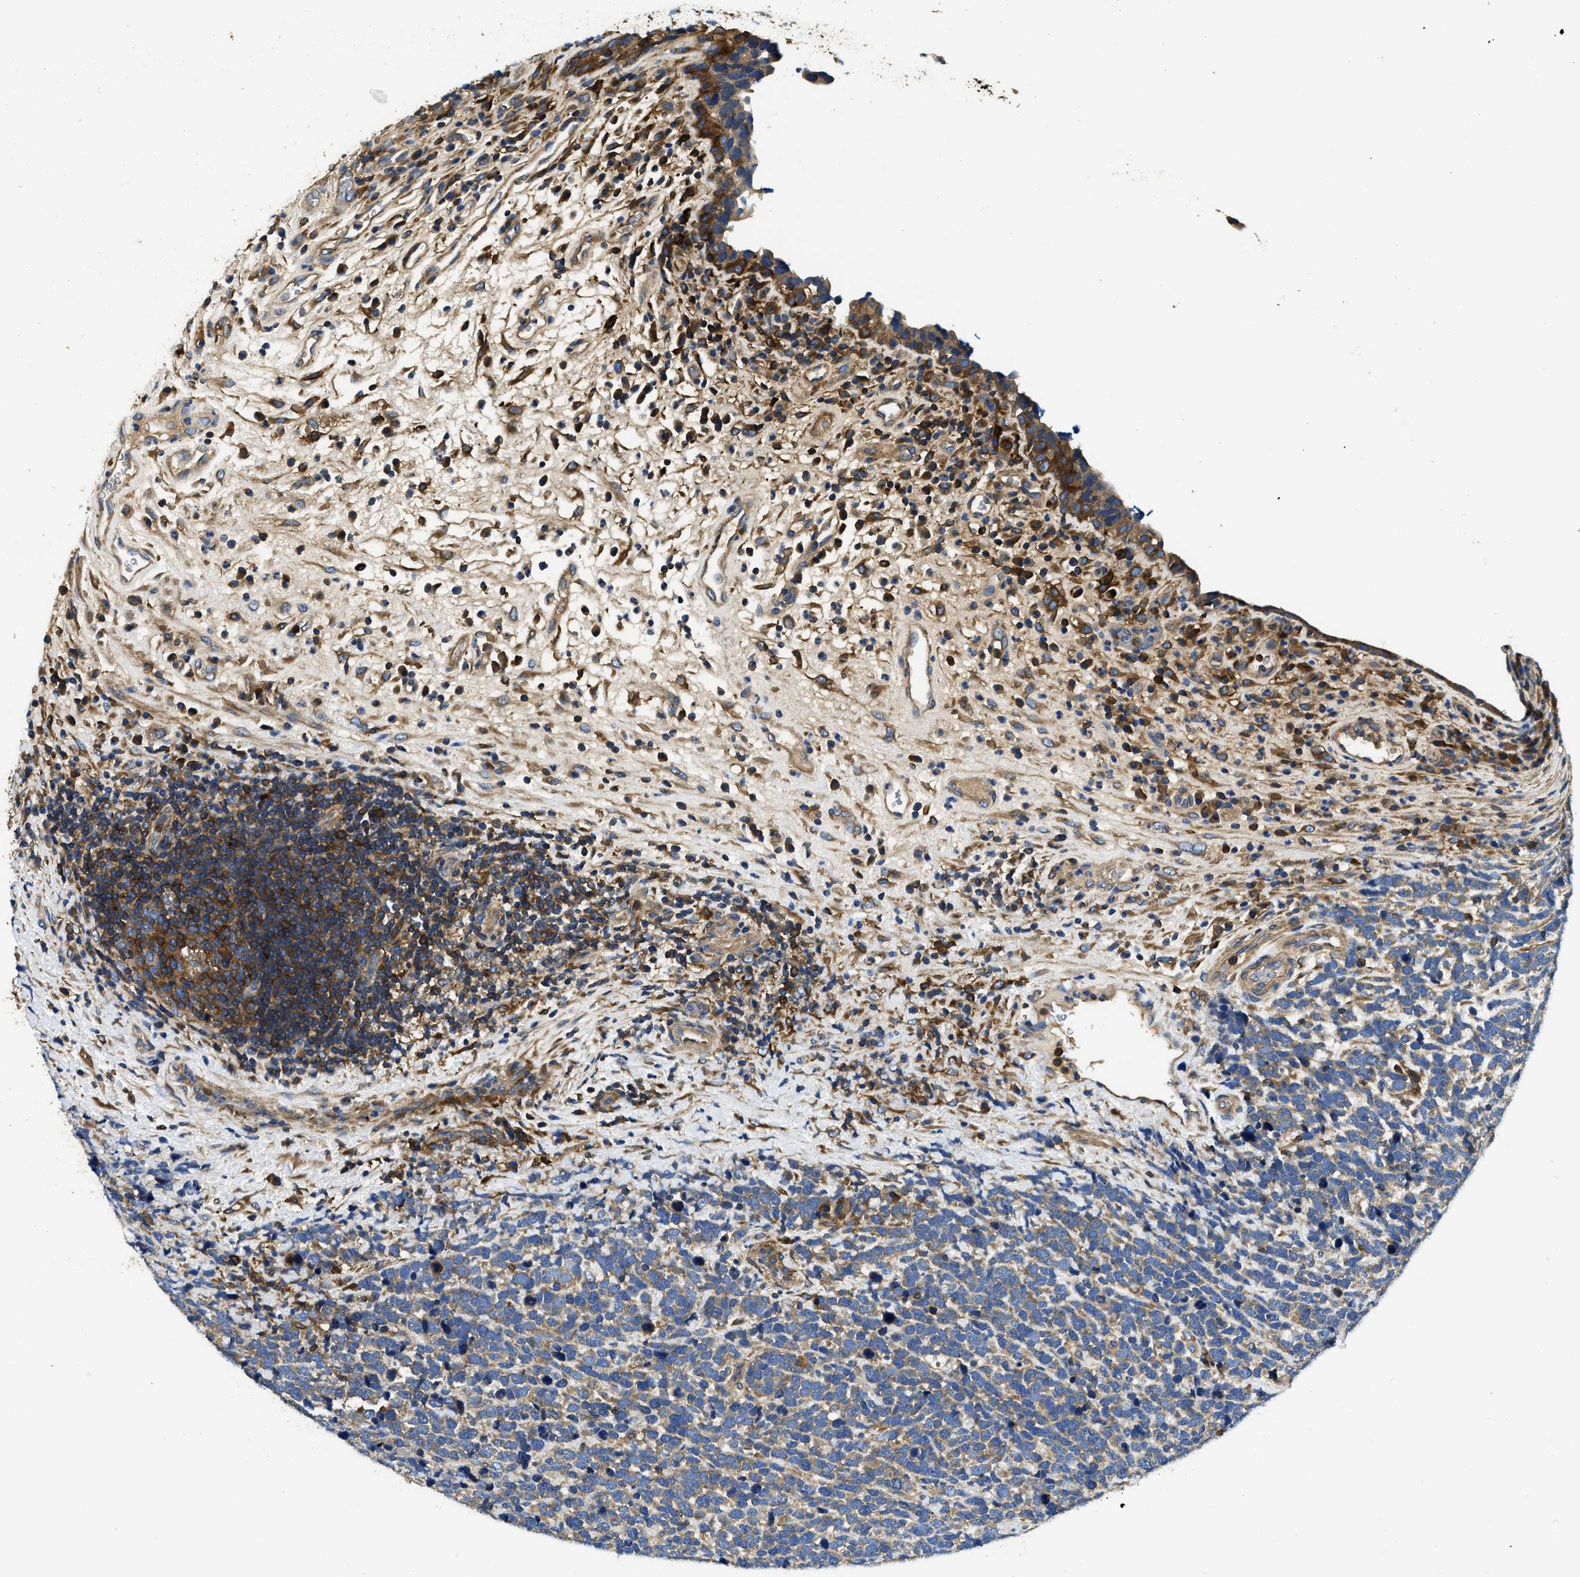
{"staining": {"intensity": "weak", "quantity": ">75%", "location": "cytoplasmic/membranous"}, "tissue": "urothelial cancer", "cell_type": "Tumor cells", "image_type": "cancer", "snomed": [{"axis": "morphology", "description": "Urothelial carcinoma, High grade"}, {"axis": "topography", "description": "Urinary bladder"}], "caption": "Weak cytoplasmic/membranous protein expression is present in approximately >75% of tumor cells in high-grade urothelial carcinoma.", "gene": "STAT2", "patient": {"sex": "female", "age": 82}}